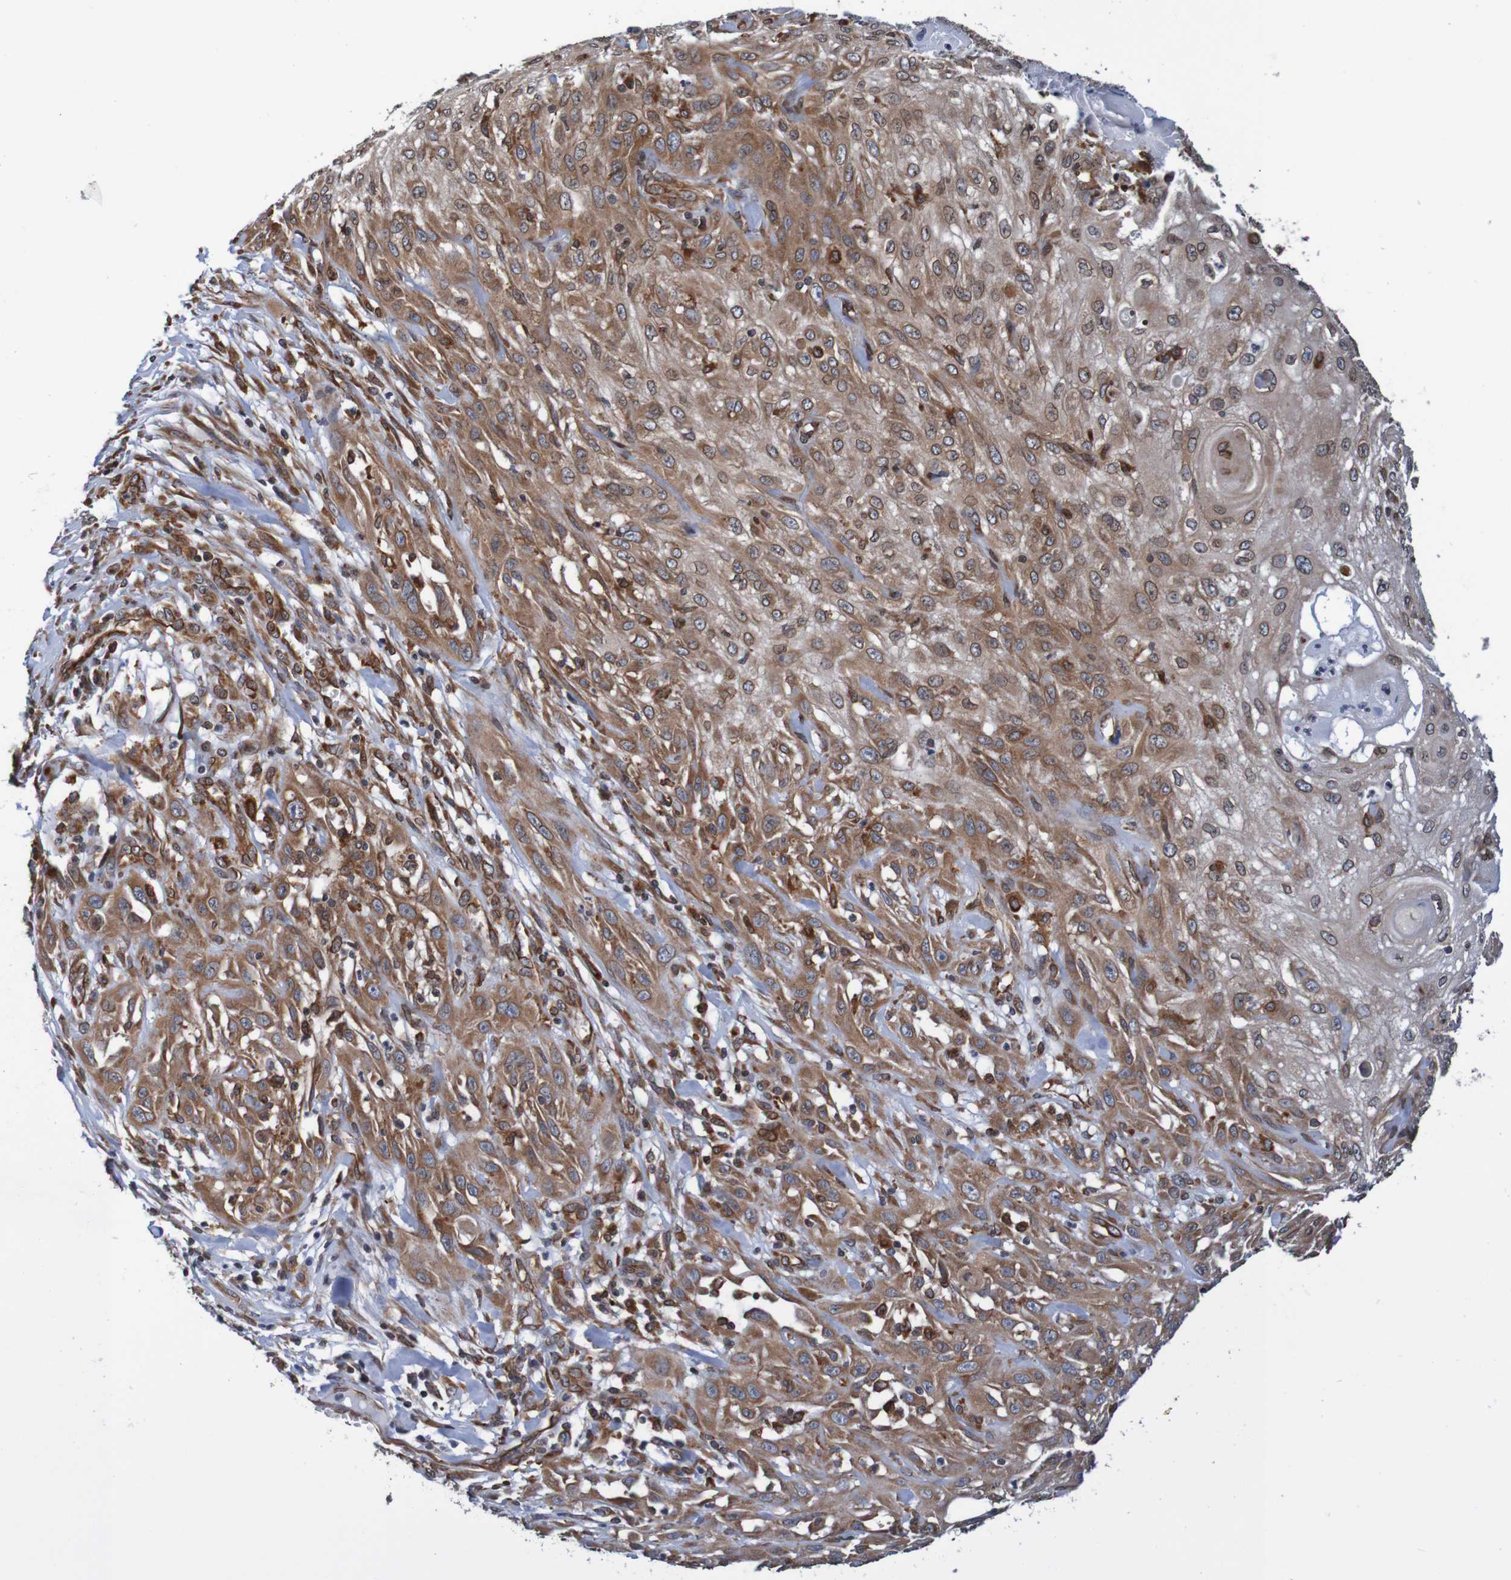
{"staining": {"intensity": "moderate", "quantity": ">75%", "location": "cytoplasmic/membranous,nuclear"}, "tissue": "skin cancer", "cell_type": "Tumor cells", "image_type": "cancer", "snomed": [{"axis": "morphology", "description": "Squamous cell carcinoma, NOS"}, {"axis": "topography", "description": "Skin"}], "caption": "Skin cancer was stained to show a protein in brown. There is medium levels of moderate cytoplasmic/membranous and nuclear expression in approximately >75% of tumor cells.", "gene": "TMEM109", "patient": {"sex": "male", "age": 75}}